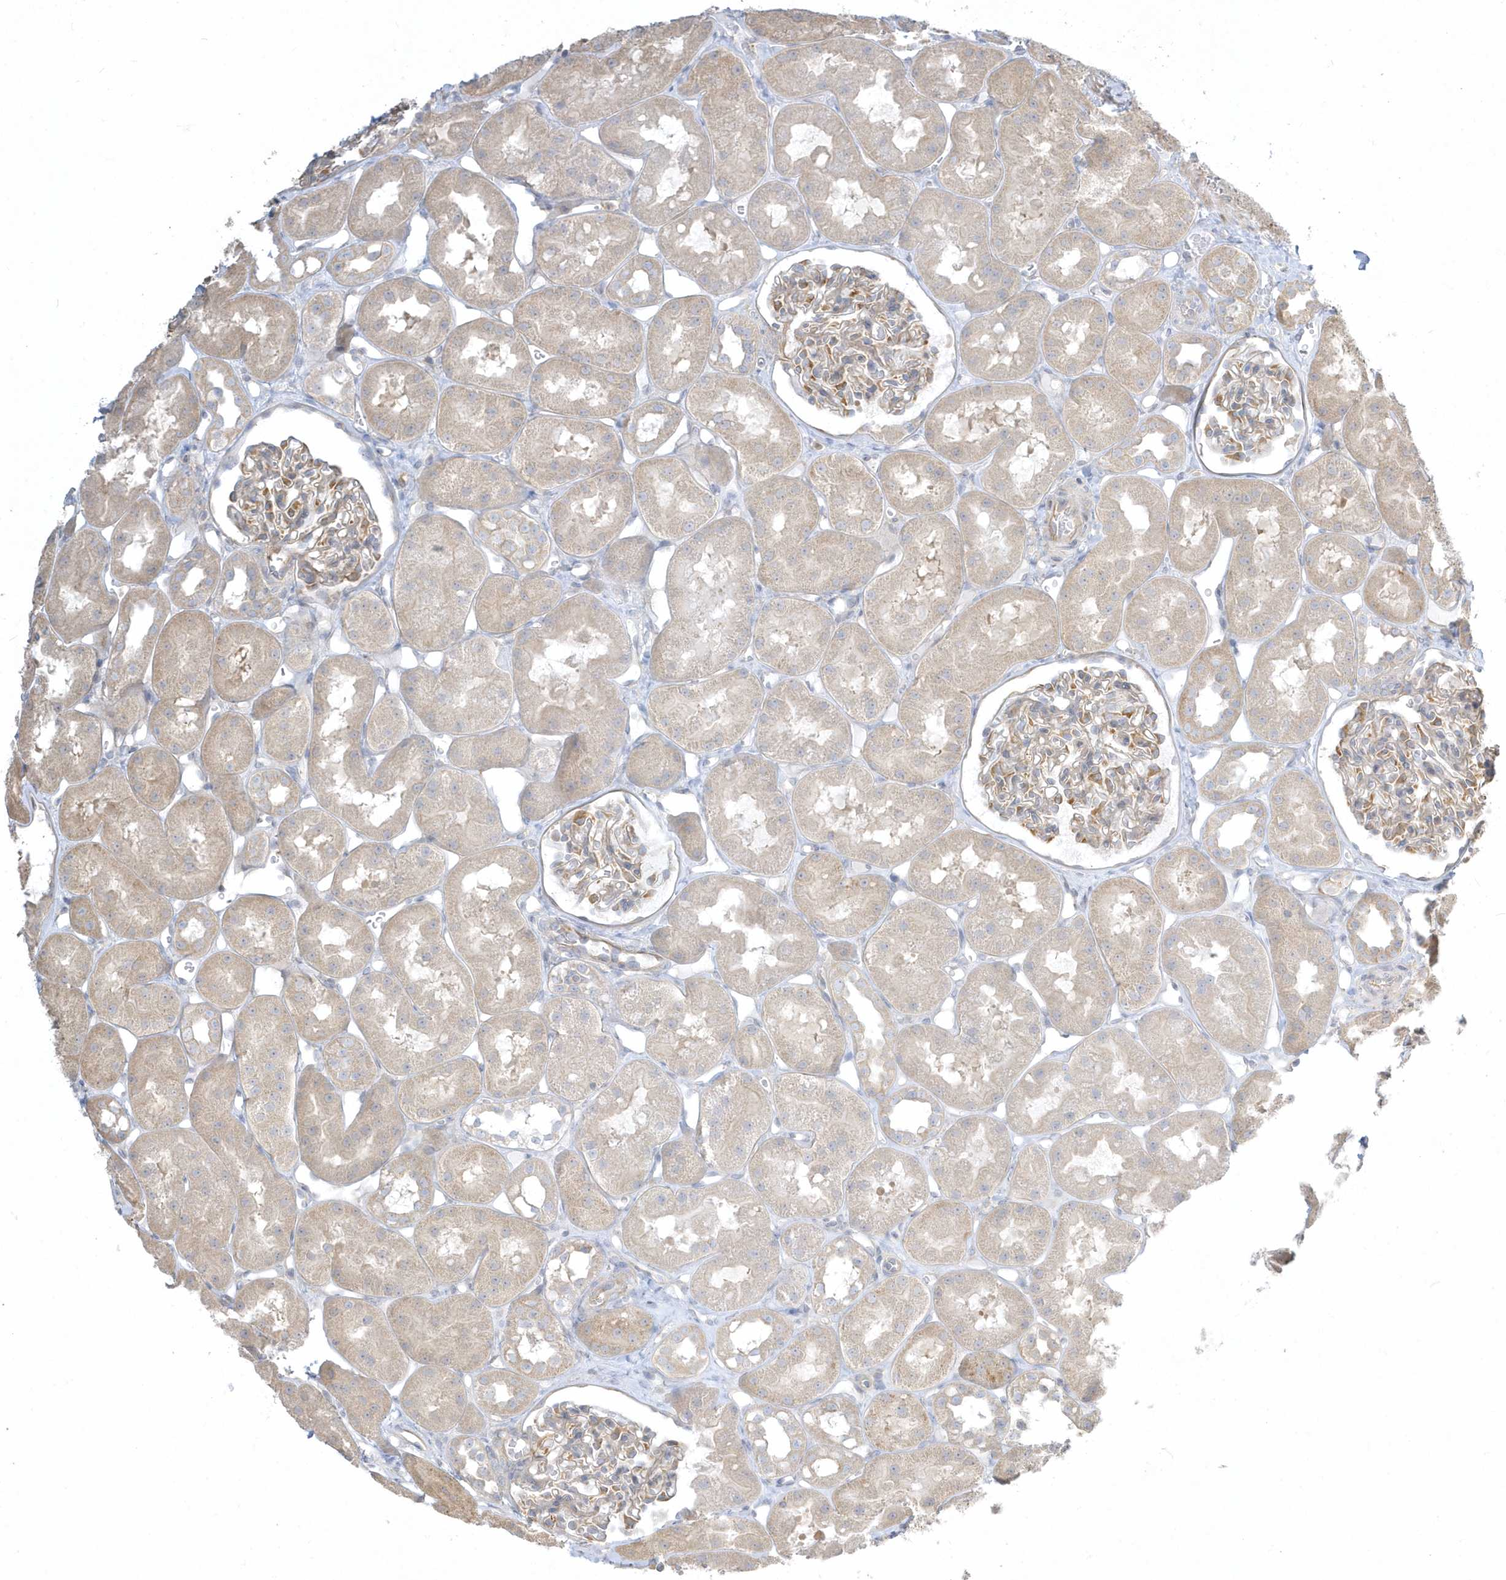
{"staining": {"intensity": "moderate", "quantity": "<25%", "location": "cytoplasmic/membranous"}, "tissue": "kidney", "cell_type": "Cells in glomeruli", "image_type": "normal", "snomed": [{"axis": "morphology", "description": "Normal tissue, NOS"}, {"axis": "topography", "description": "Kidney"}], "caption": "Immunohistochemical staining of normal human kidney displays moderate cytoplasmic/membranous protein staining in about <25% of cells in glomeruli.", "gene": "ARHGEF9", "patient": {"sex": "male", "age": 16}}